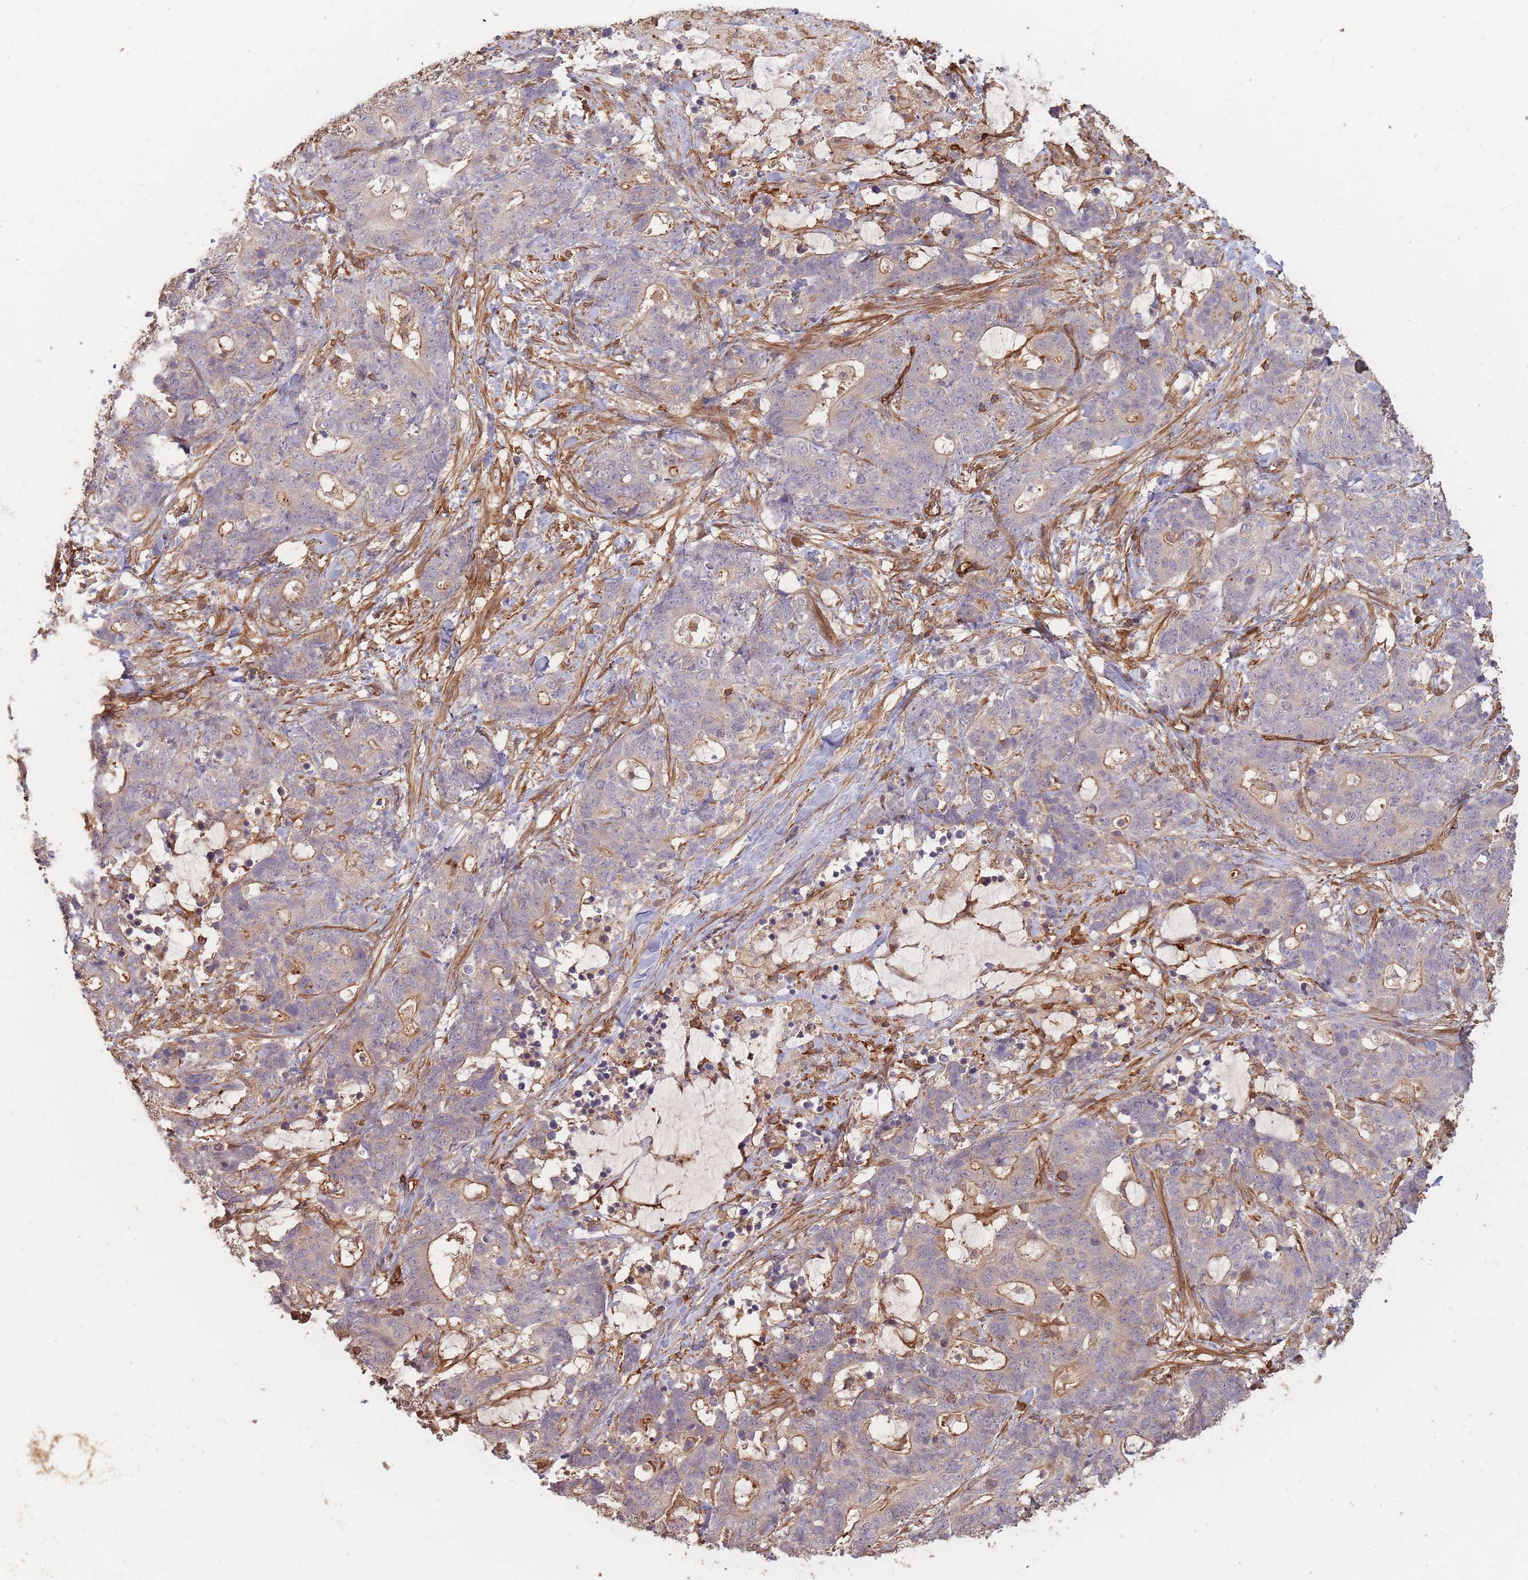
{"staining": {"intensity": "moderate", "quantity": "<25%", "location": "cytoplasmic/membranous"}, "tissue": "stomach cancer", "cell_type": "Tumor cells", "image_type": "cancer", "snomed": [{"axis": "morphology", "description": "Normal tissue, NOS"}, {"axis": "morphology", "description": "Adenocarcinoma, NOS"}, {"axis": "topography", "description": "Stomach"}], "caption": "Protein staining of stomach cancer tissue shows moderate cytoplasmic/membranous positivity in approximately <25% of tumor cells.", "gene": "PLS3", "patient": {"sex": "female", "age": 64}}